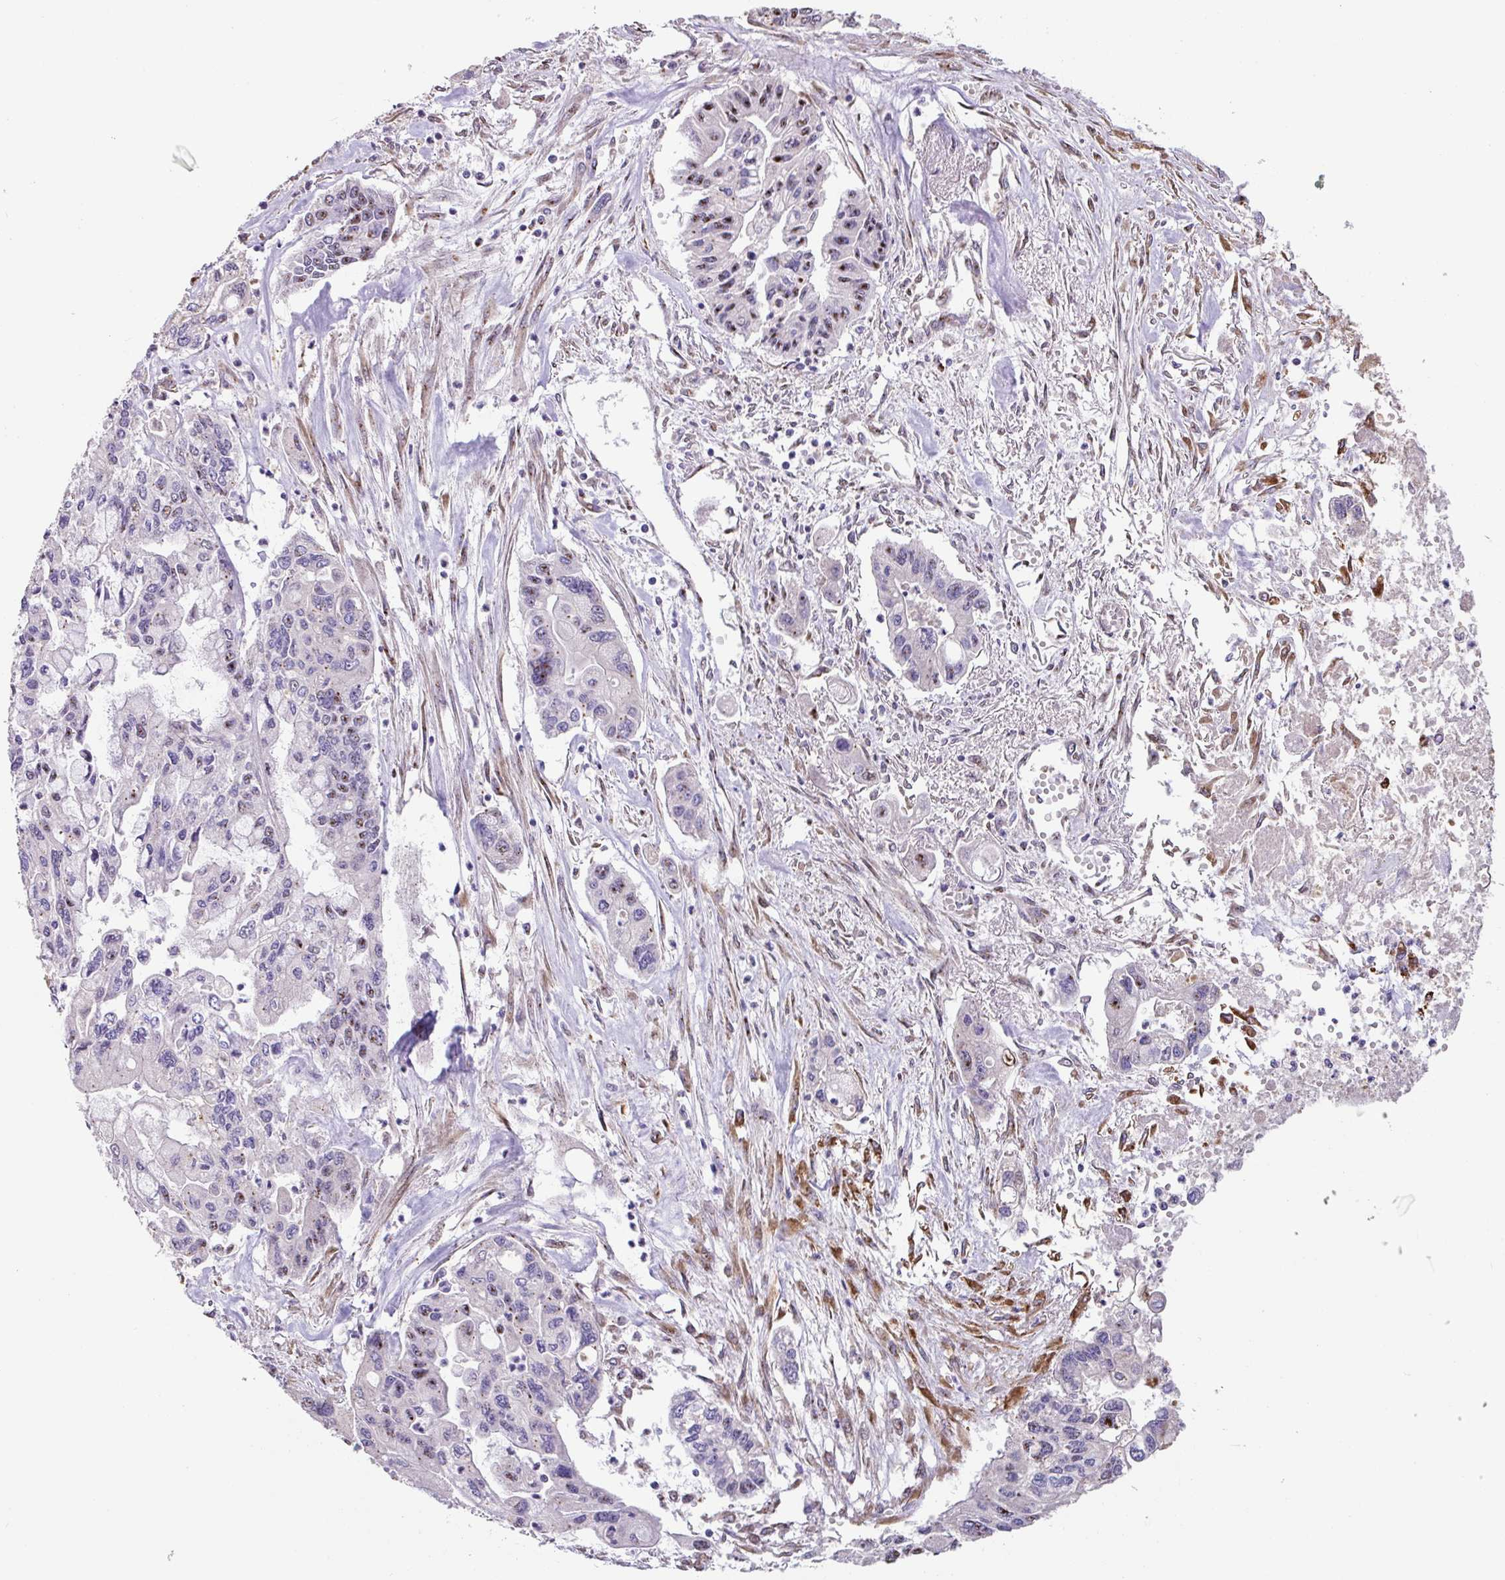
{"staining": {"intensity": "moderate", "quantity": "<25%", "location": "nuclear"}, "tissue": "pancreatic cancer", "cell_type": "Tumor cells", "image_type": "cancer", "snomed": [{"axis": "morphology", "description": "Adenocarcinoma, NOS"}, {"axis": "topography", "description": "Pancreas"}], "caption": "IHC image of pancreatic cancer stained for a protein (brown), which reveals low levels of moderate nuclear positivity in about <25% of tumor cells.", "gene": "ZG16", "patient": {"sex": "male", "age": 62}}